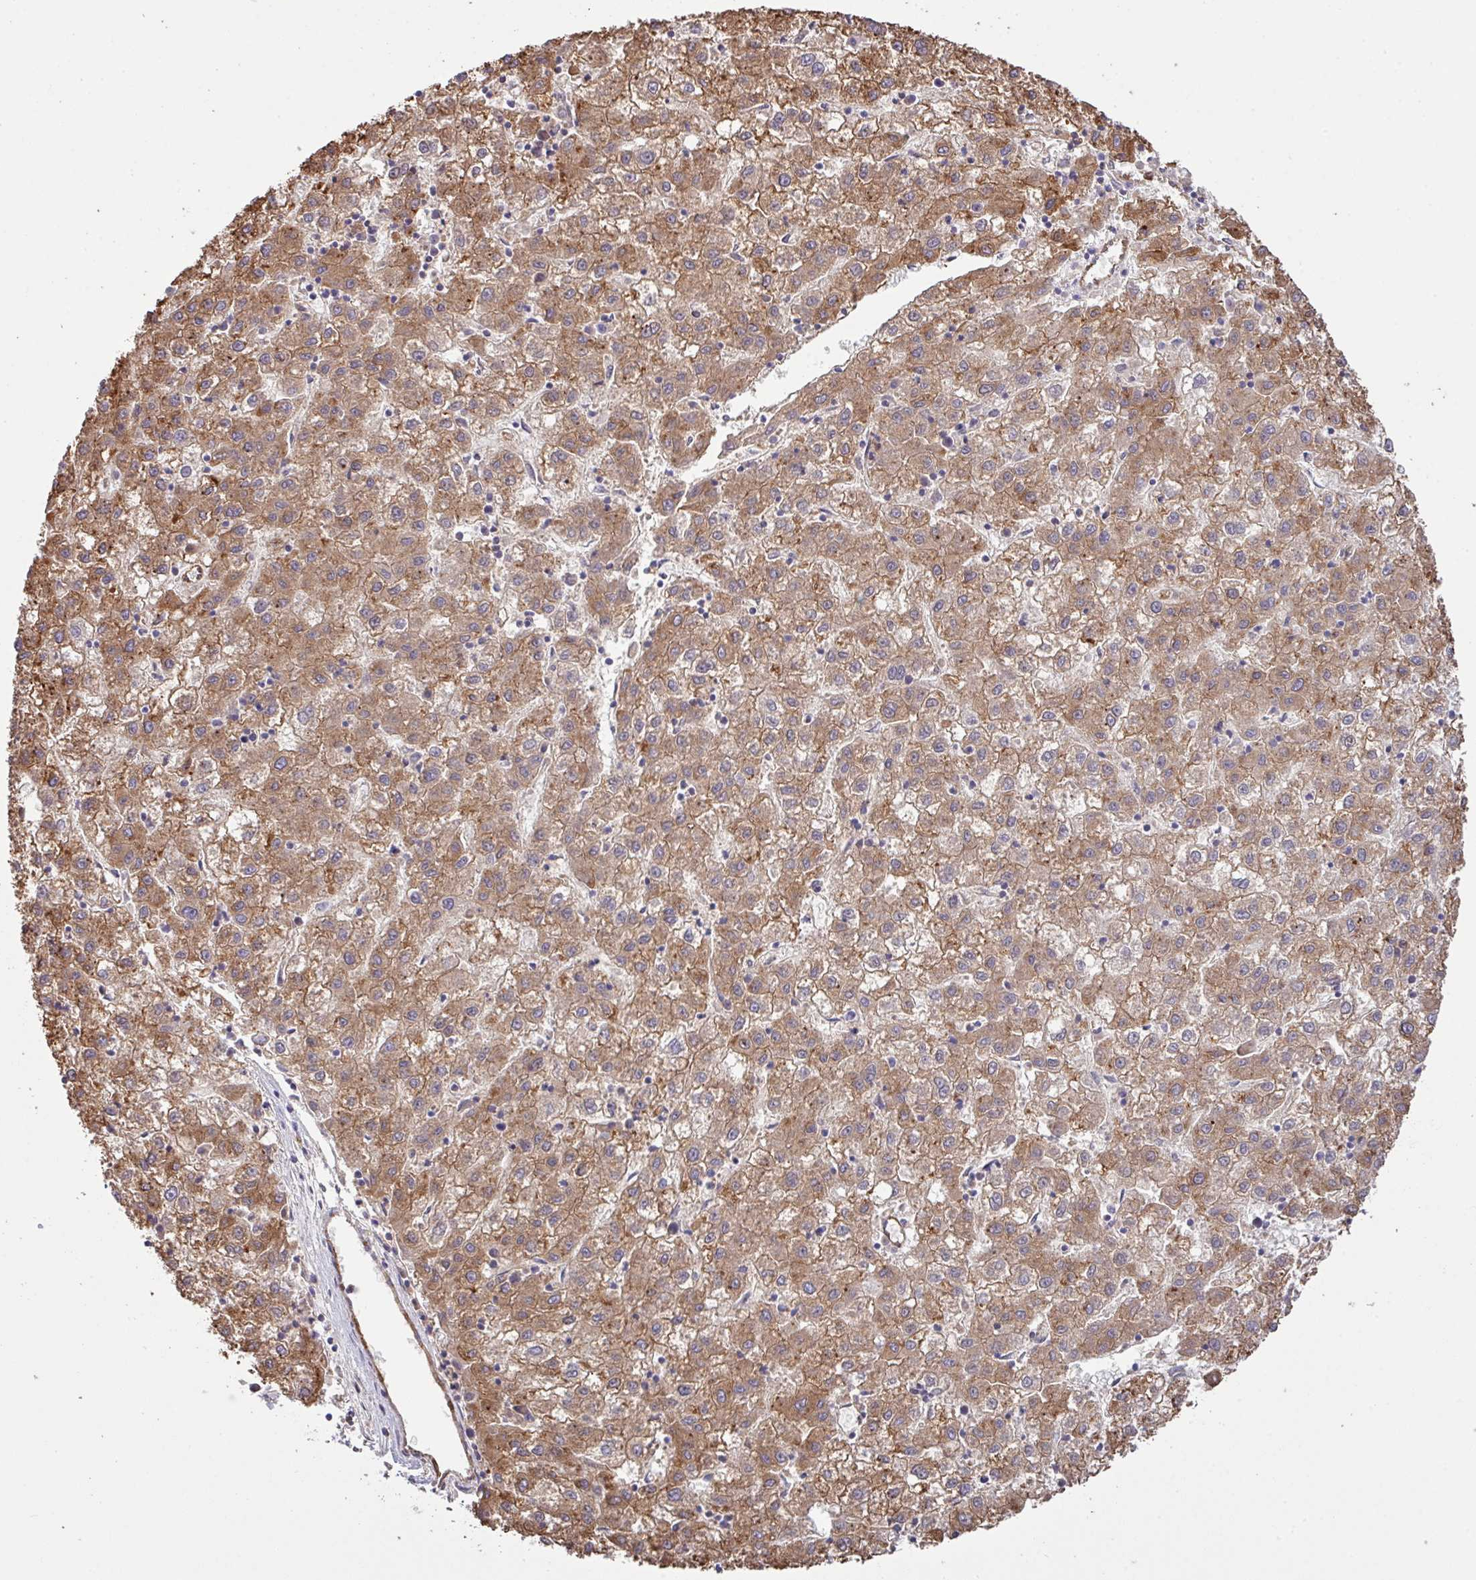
{"staining": {"intensity": "moderate", "quantity": ">75%", "location": "cytoplasmic/membranous"}, "tissue": "liver cancer", "cell_type": "Tumor cells", "image_type": "cancer", "snomed": [{"axis": "morphology", "description": "Carcinoma, Hepatocellular, NOS"}, {"axis": "topography", "description": "Liver"}], "caption": "Protein staining by IHC exhibits moderate cytoplasmic/membranous expression in approximately >75% of tumor cells in liver cancer. (Brightfield microscopy of DAB IHC at high magnification).", "gene": "LRRC53", "patient": {"sex": "male", "age": 72}}